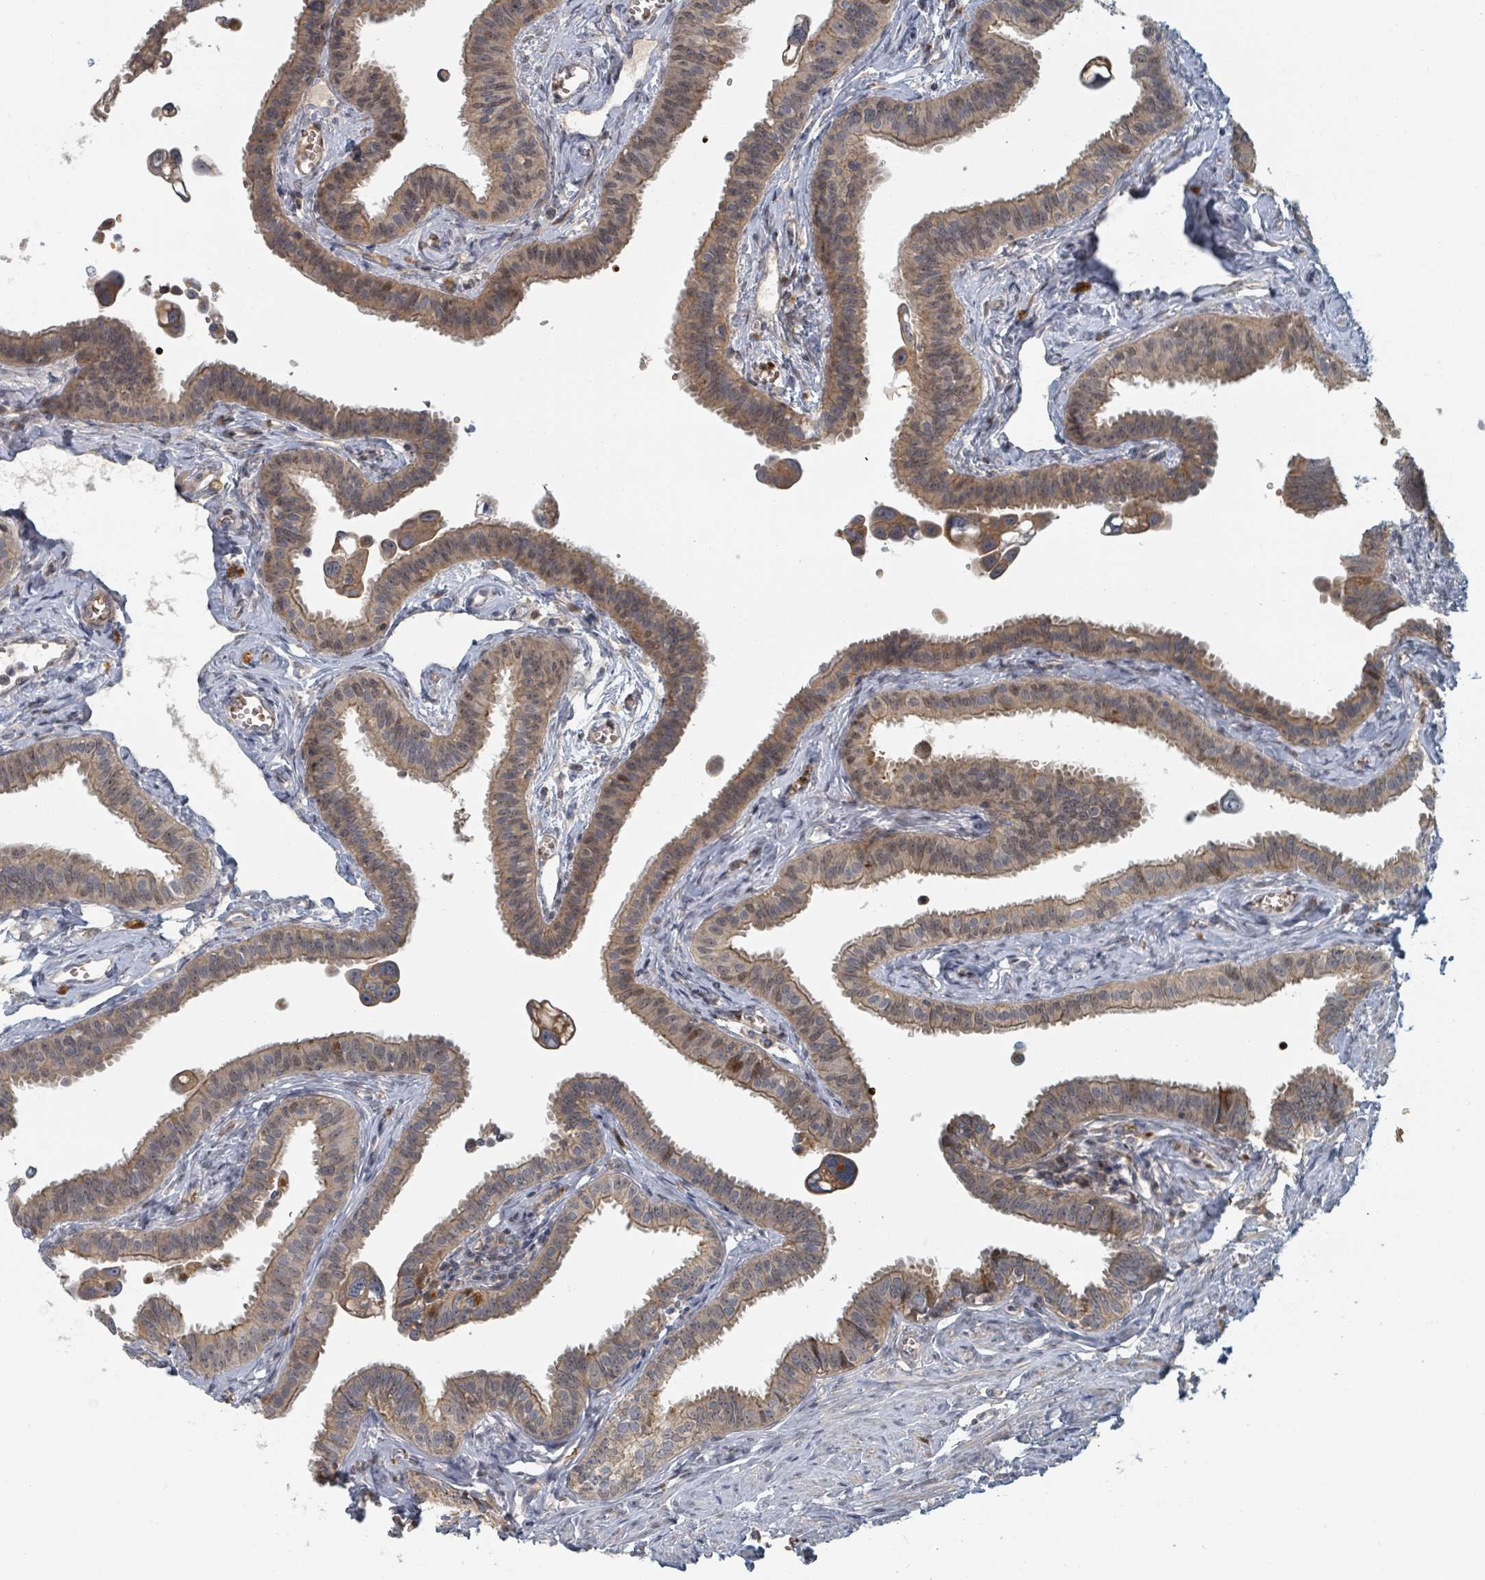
{"staining": {"intensity": "moderate", "quantity": ">75%", "location": "cytoplasmic/membranous"}, "tissue": "fallopian tube", "cell_type": "Glandular cells", "image_type": "normal", "snomed": [{"axis": "morphology", "description": "Normal tissue, NOS"}, {"axis": "morphology", "description": "Carcinoma, NOS"}, {"axis": "topography", "description": "Fallopian tube"}, {"axis": "topography", "description": "Ovary"}], "caption": "Glandular cells exhibit medium levels of moderate cytoplasmic/membranous expression in about >75% of cells in normal fallopian tube. (Brightfield microscopy of DAB IHC at high magnification).", "gene": "TRPC4AP", "patient": {"sex": "female", "age": 59}}